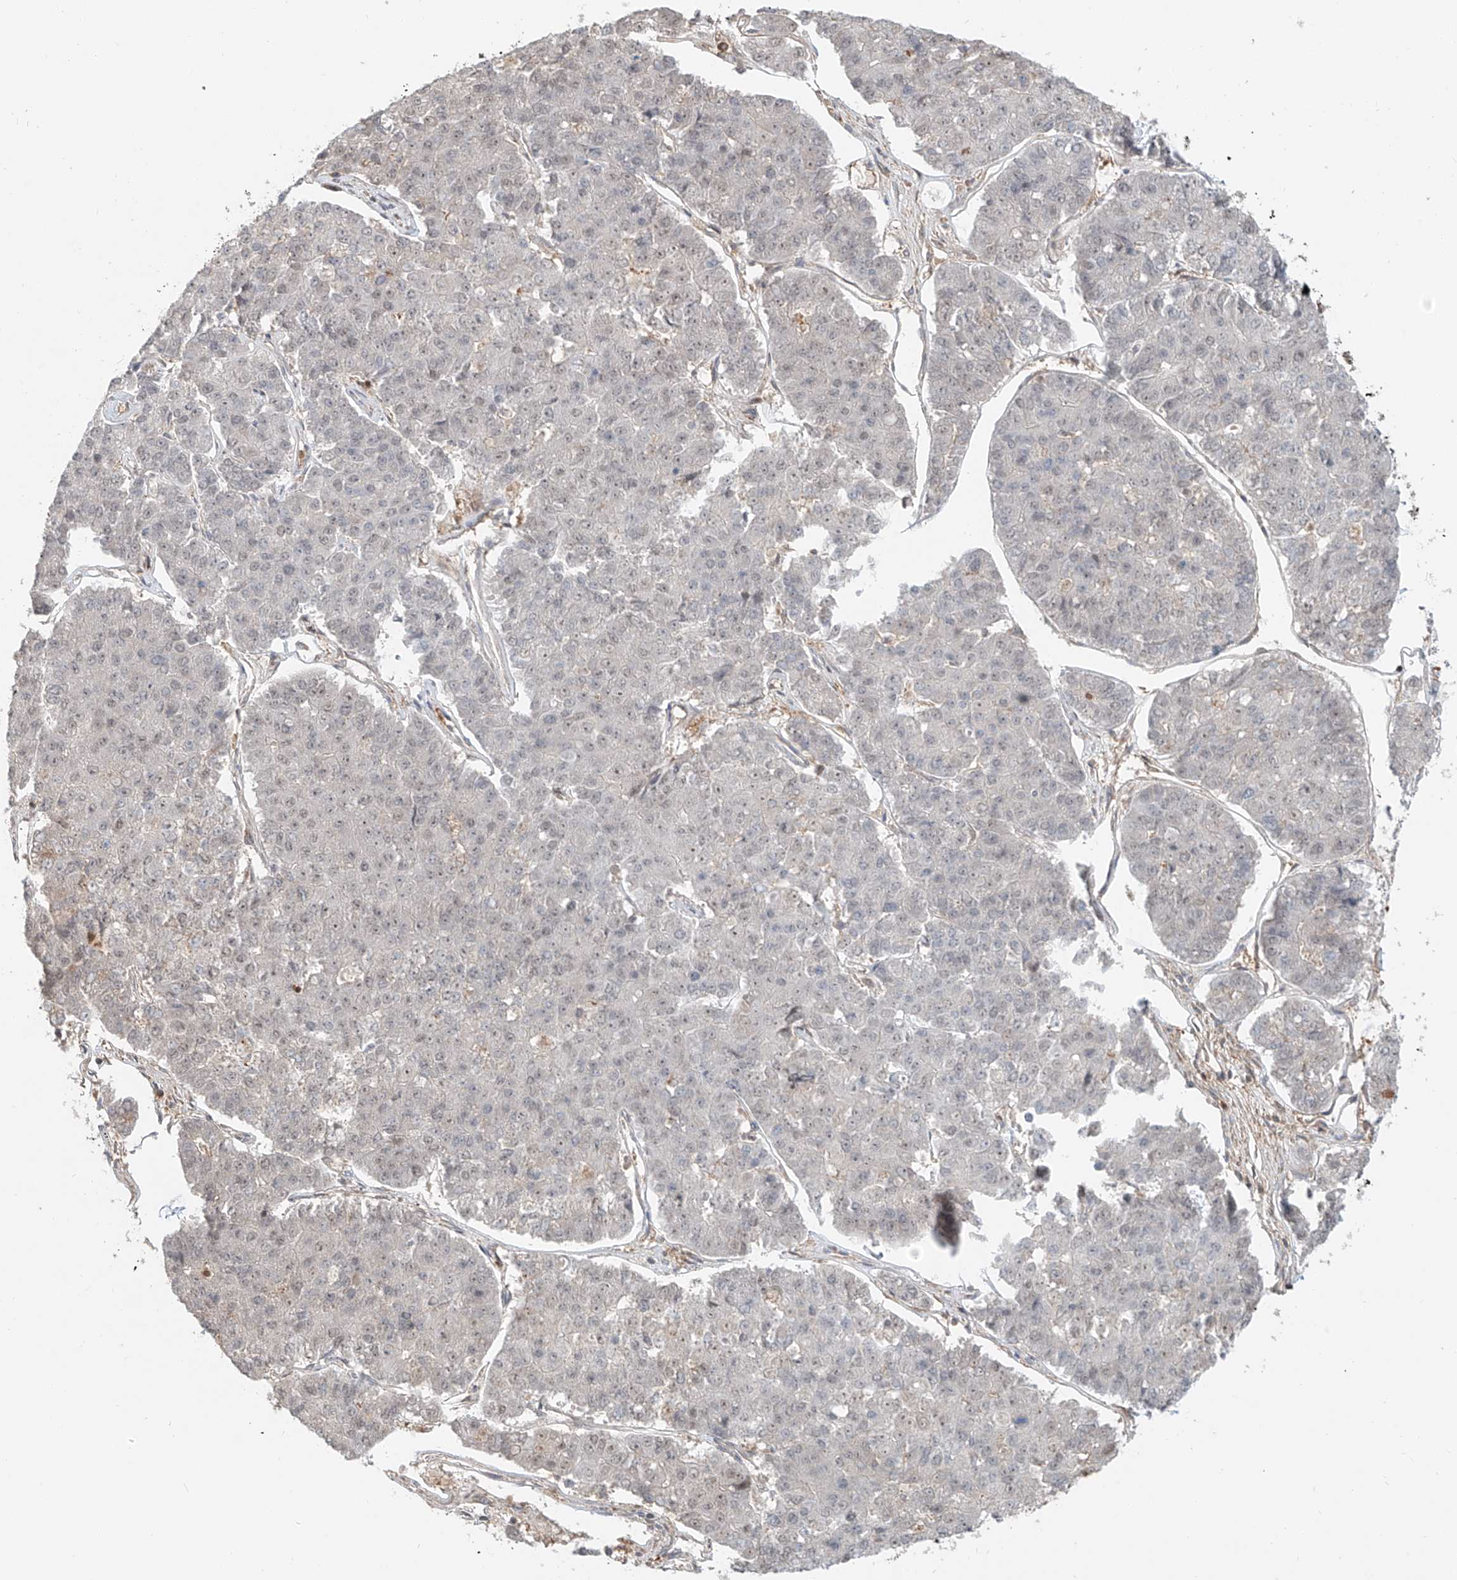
{"staining": {"intensity": "negative", "quantity": "none", "location": "none"}, "tissue": "pancreatic cancer", "cell_type": "Tumor cells", "image_type": "cancer", "snomed": [{"axis": "morphology", "description": "Adenocarcinoma, NOS"}, {"axis": "topography", "description": "Pancreas"}], "caption": "High magnification brightfield microscopy of pancreatic adenocarcinoma stained with DAB (3,3'-diaminobenzidine) (brown) and counterstained with hematoxylin (blue): tumor cells show no significant positivity. Nuclei are stained in blue.", "gene": "CEP162", "patient": {"sex": "male", "age": 50}}